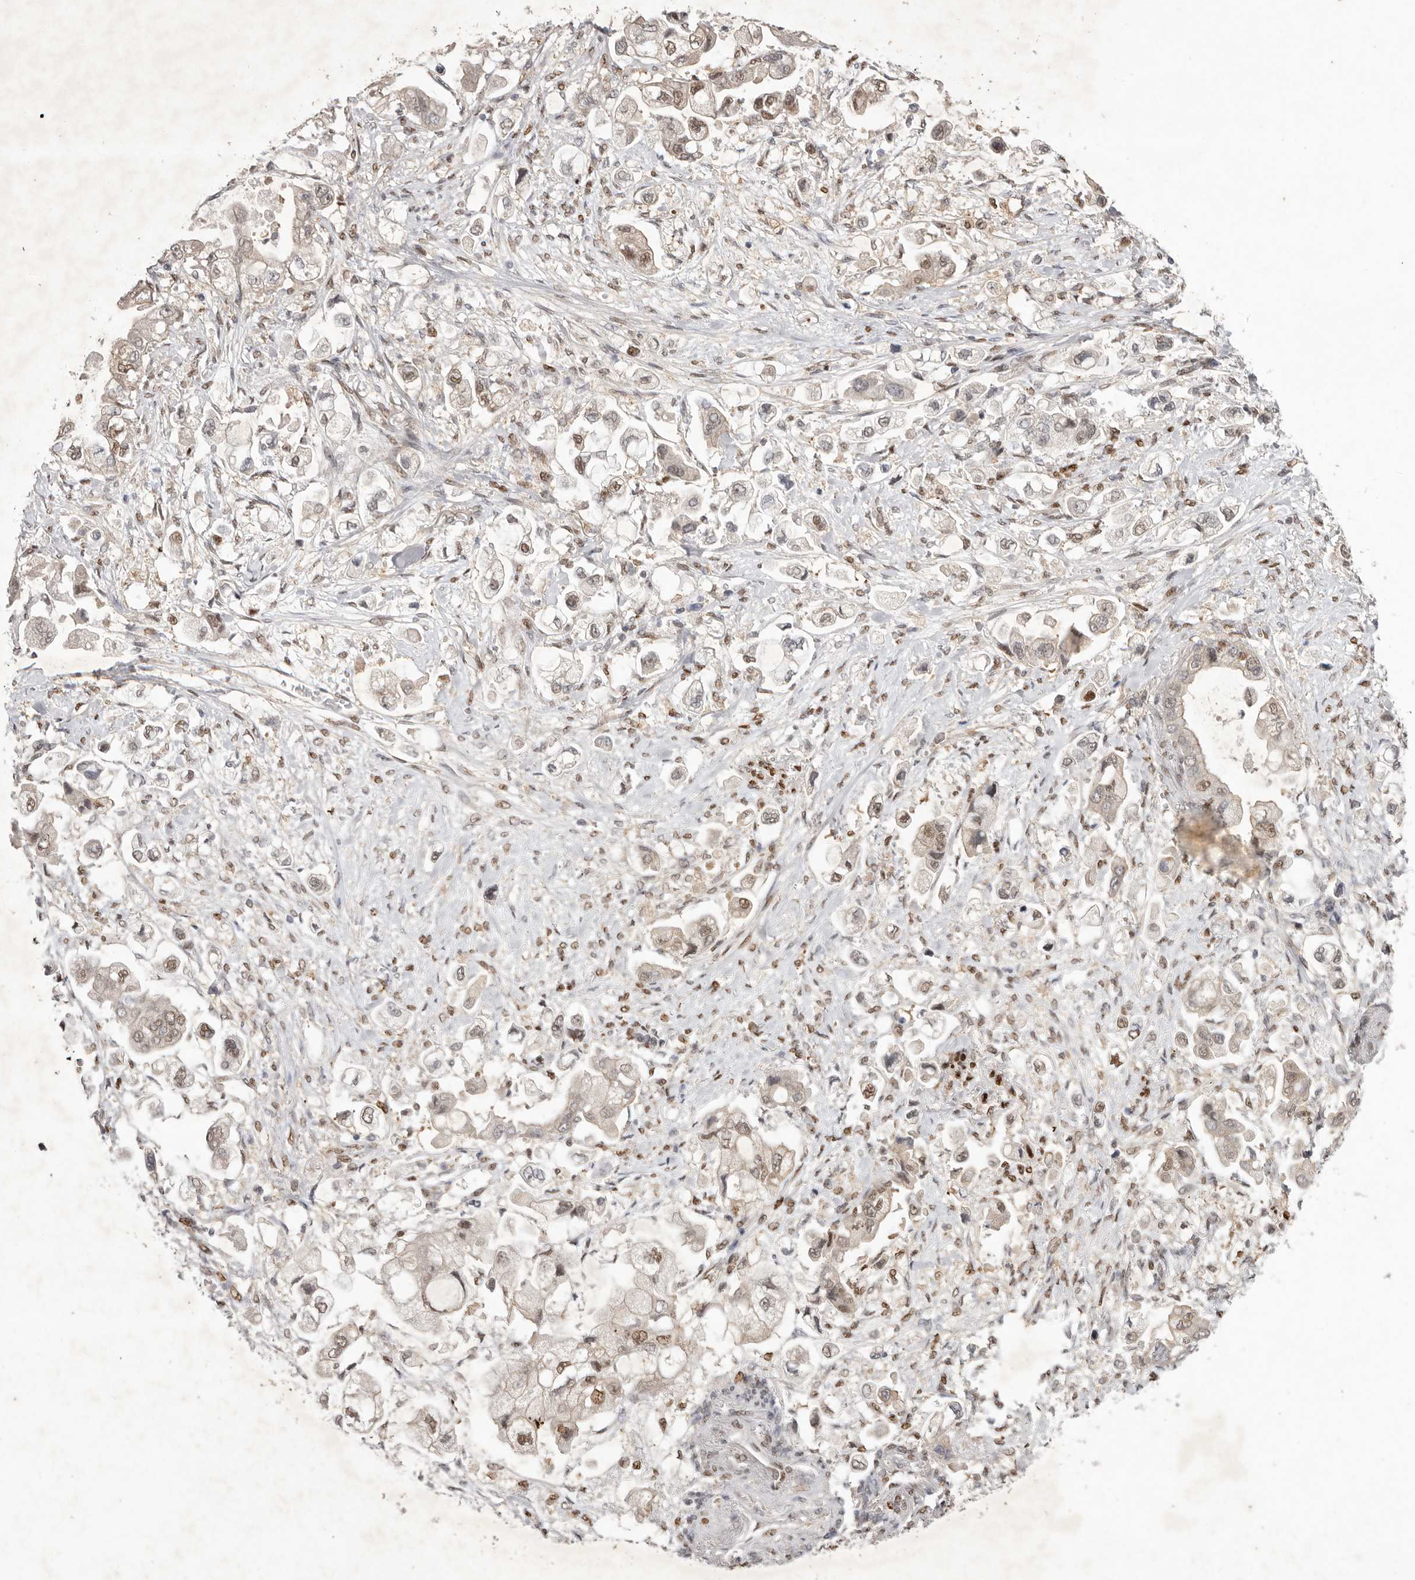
{"staining": {"intensity": "weak", "quantity": ">75%", "location": "cytoplasmic/membranous,nuclear"}, "tissue": "stomach cancer", "cell_type": "Tumor cells", "image_type": "cancer", "snomed": [{"axis": "morphology", "description": "Adenocarcinoma, NOS"}, {"axis": "topography", "description": "Stomach"}], "caption": "Immunohistochemistry (IHC) histopathology image of neoplastic tissue: human stomach cancer (adenocarcinoma) stained using IHC displays low levels of weak protein expression localized specifically in the cytoplasmic/membranous and nuclear of tumor cells, appearing as a cytoplasmic/membranous and nuclear brown color.", "gene": "TADA1", "patient": {"sex": "male", "age": 62}}